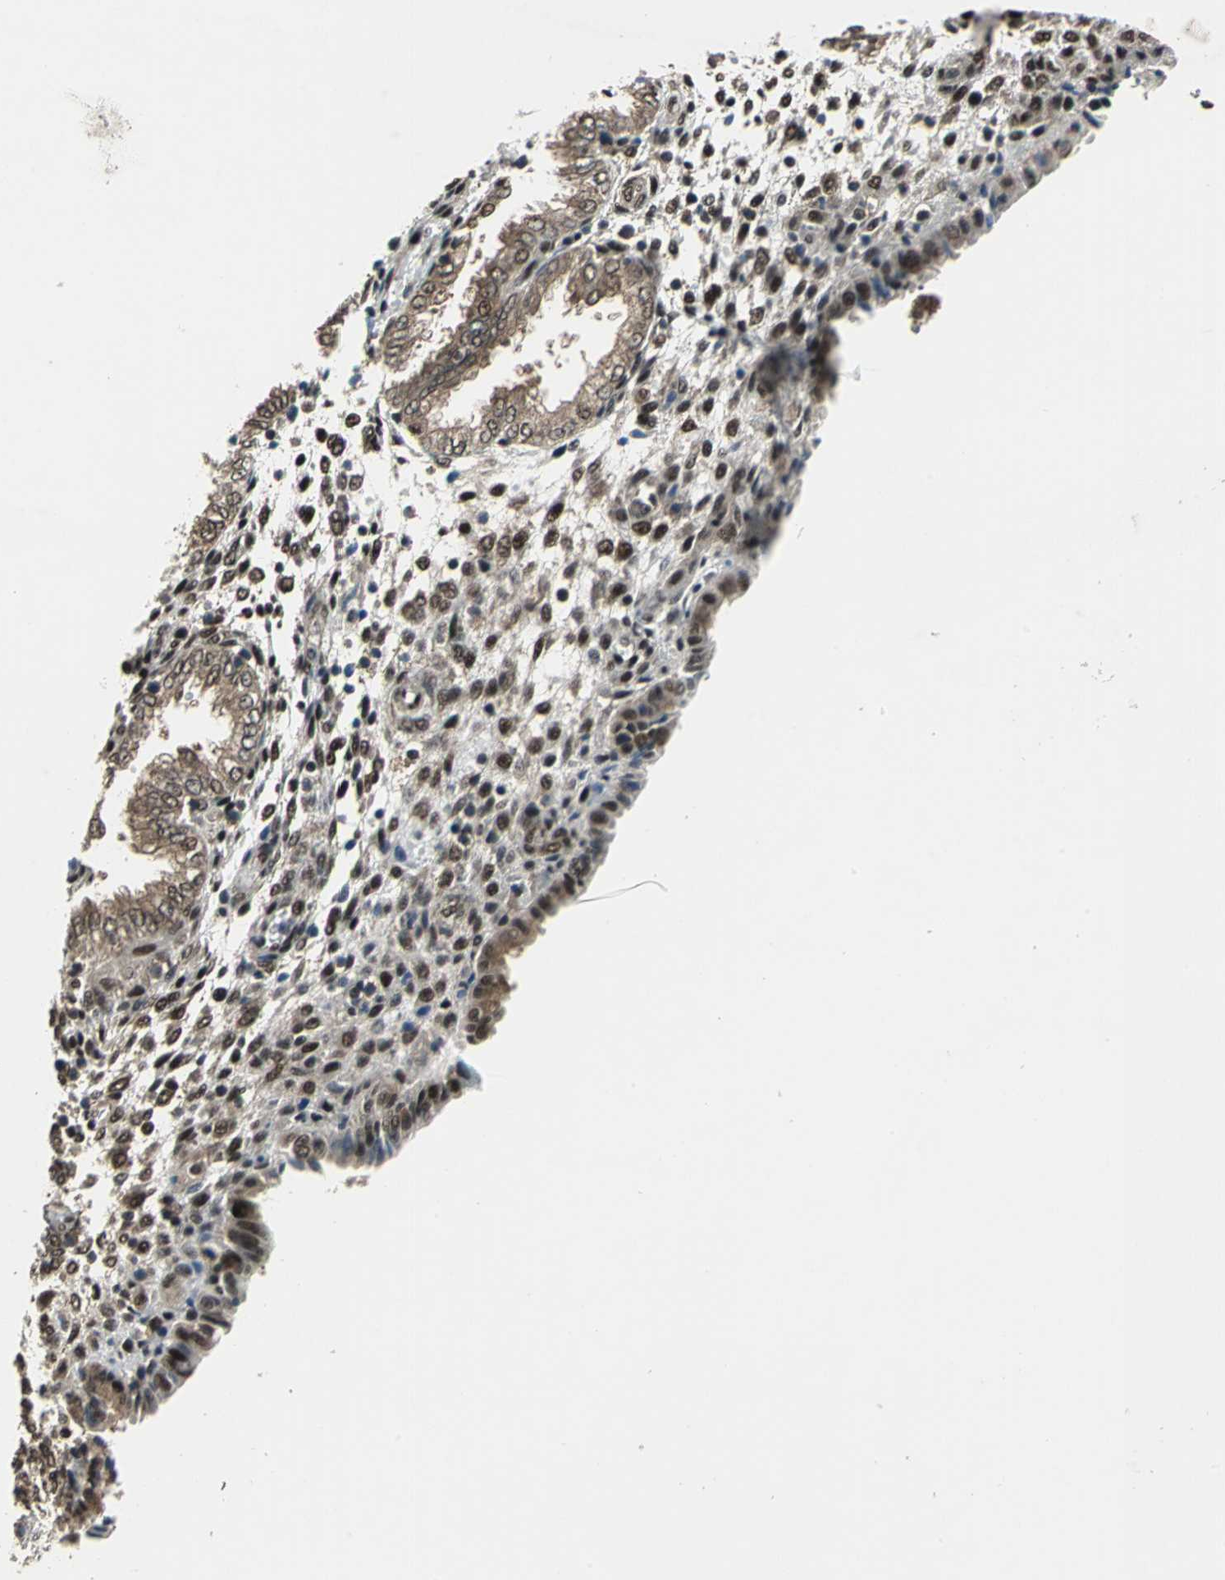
{"staining": {"intensity": "strong", "quantity": ">75%", "location": "cytoplasmic/membranous,nuclear"}, "tissue": "endometrium", "cell_type": "Cells in endometrial stroma", "image_type": "normal", "snomed": [{"axis": "morphology", "description": "Normal tissue, NOS"}, {"axis": "topography", "description": "Endometrium"}], "caption": "Protein staining of normal endometrium reveals strong cytoplasmic/membranous,nuclear positivity in approximately >75% of cells in endometrial stroma.", "gene": "COPS5", "patient": {"sex": "female", "age": 33}}